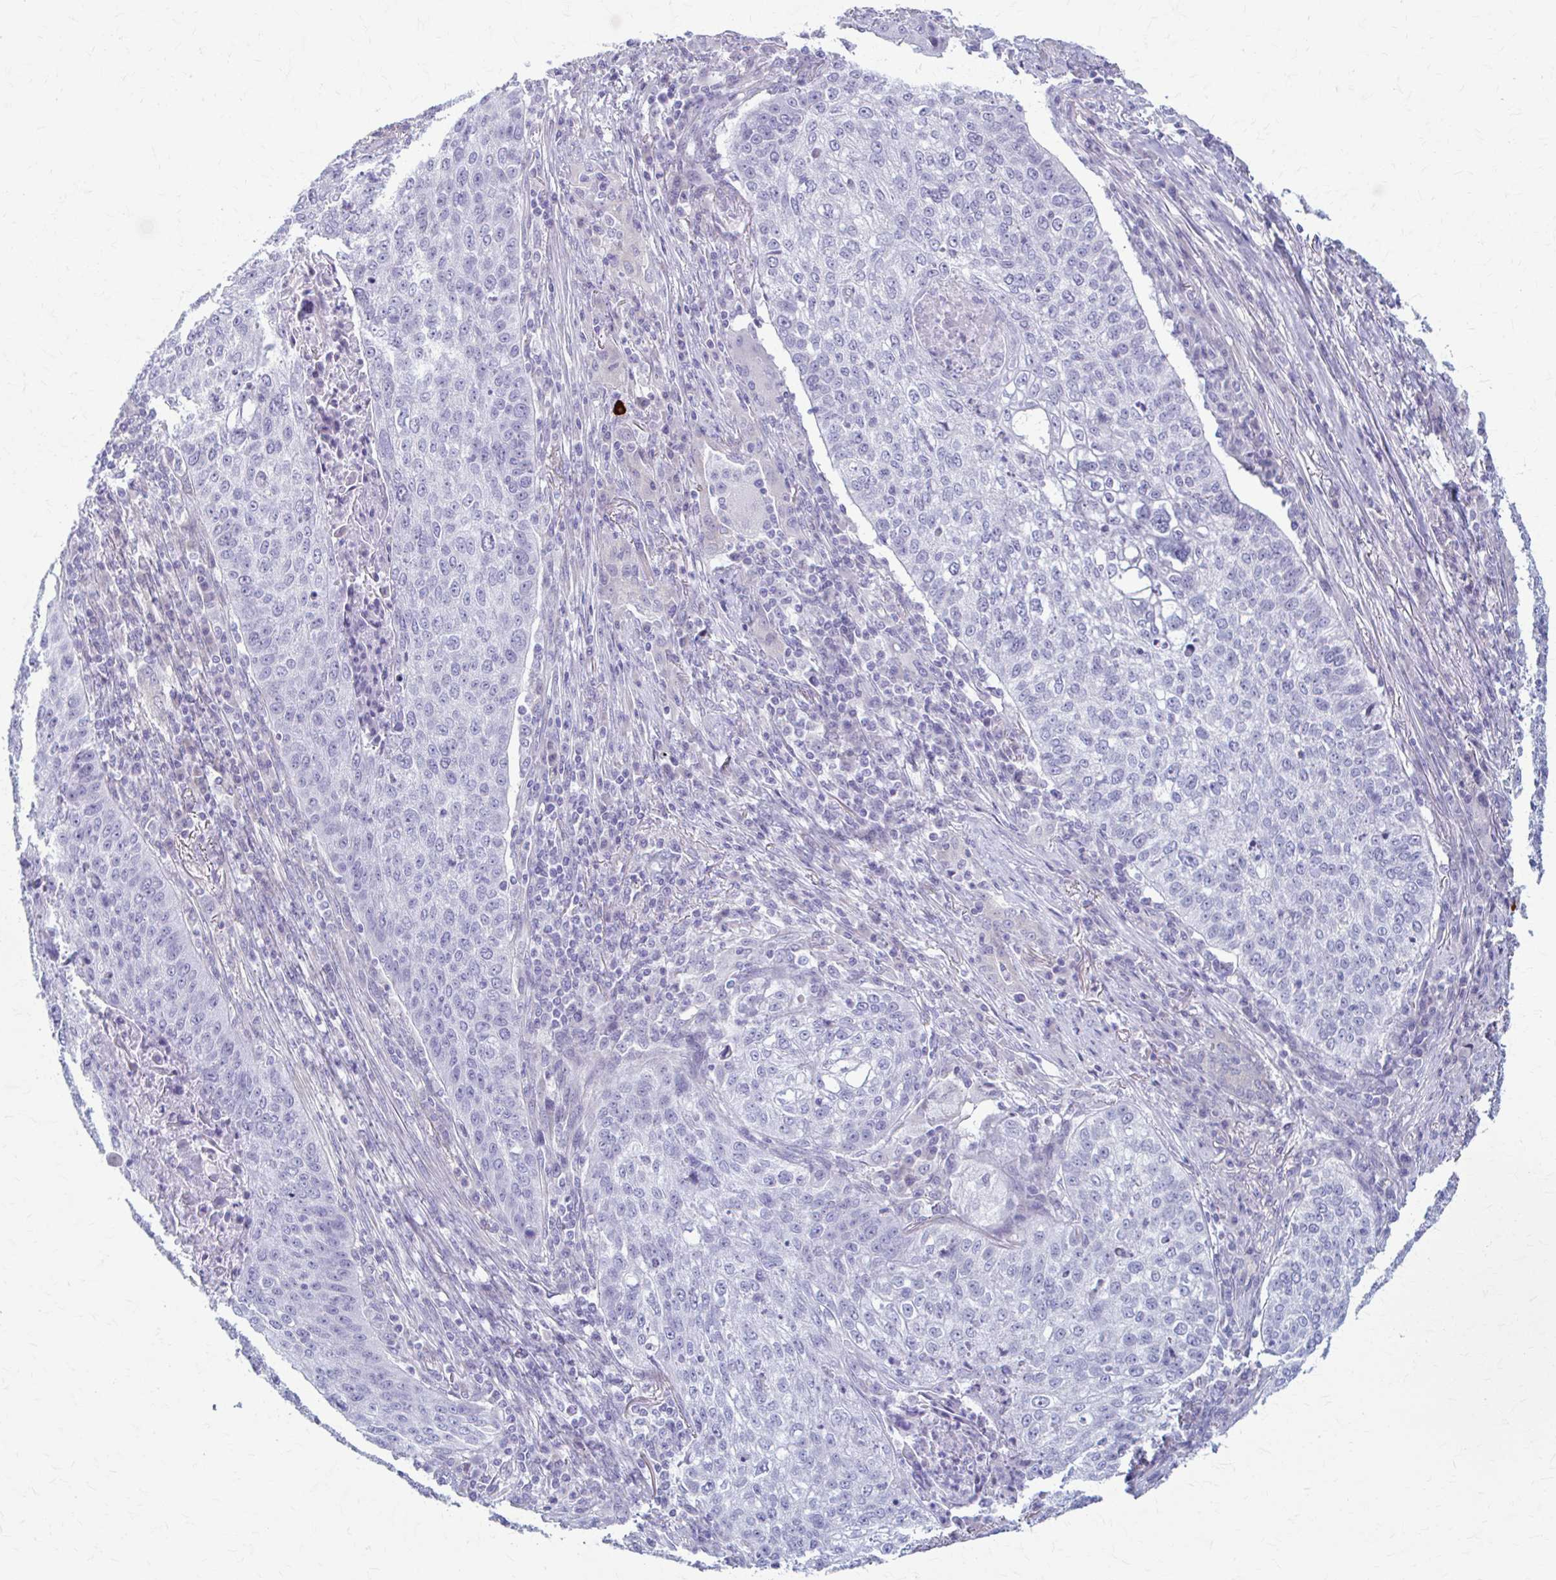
{"staining": {"intensity": "negative", "quantity": "none", "location": "none"}, "tissue": "lung cancer", "cell_type": "Tumor cells", "image_type": "cancer", "snomed": [{"axis": "morphology", "description": "Squamous cell carcinoma, NOS"}, {"axis": "topography", "description": "Lung"}], "caption": "Photomicrograph shows no significant protein positivity in tumor cells of lung squamous cell carcinoma.", "gene": "PRKRA", "patient": {"sex": "male", "age": 63}}